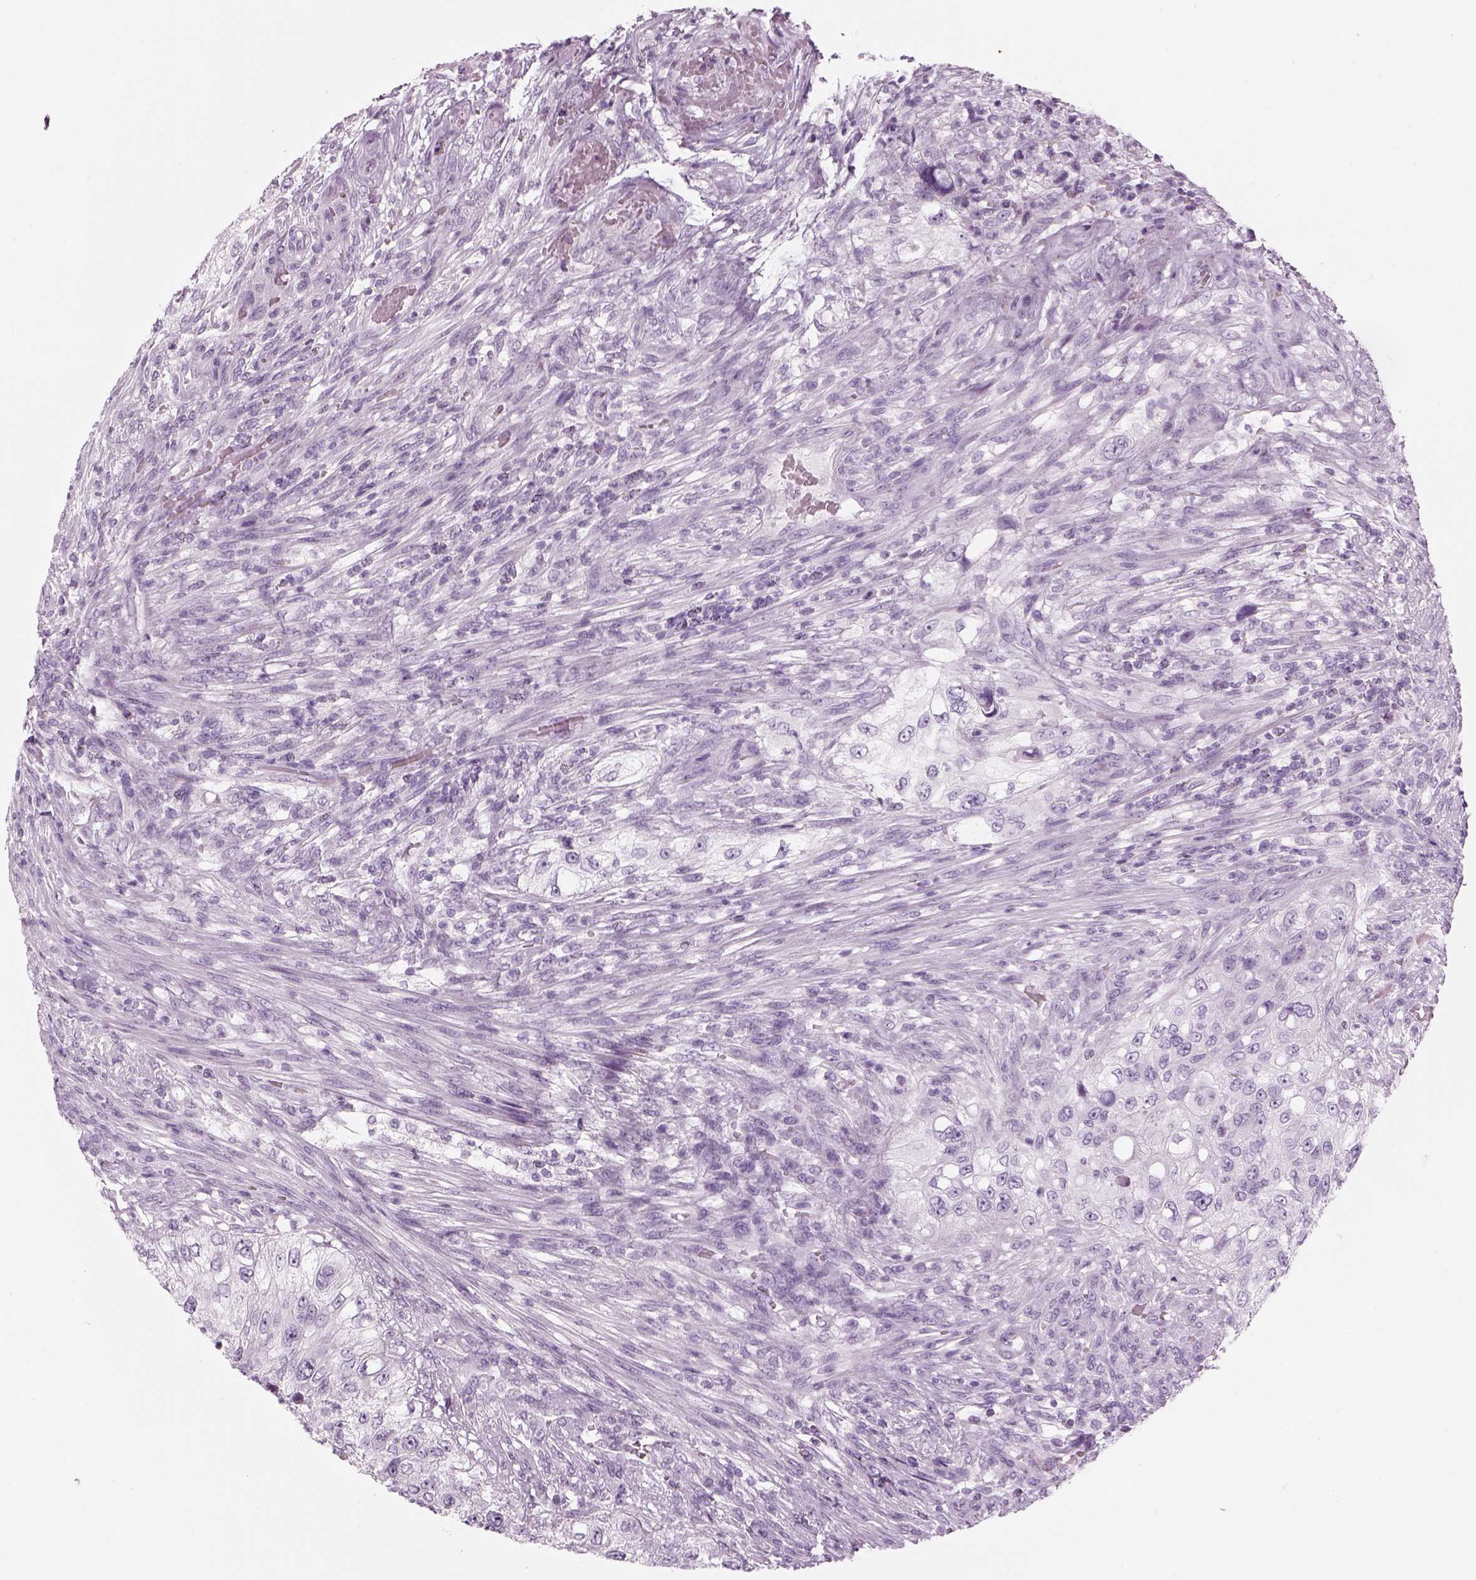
{"staining": {"intensity": "negative", "quantity": "none", "location": "none"}, "tissue": "urothelial cancer", "cell_type": "Tumor cells", "image_type": "cancer", "snomed": [{"axis": "morphology", "description": "Urothelial carcinoma, High grade"}, {"axis": "topography", "description": "Urinary bladder"}], "caption": "This photomicrograph is of urothelial cancer stained with immunohistochemistry (IHC) to label a protein in brown with the nuclei are counter-stained blue. There is no staining in tumor cells. Brightfield microscopy of immunohistochemistry (IHC) stained with DAB (brown) and hematoxylin (blue), captured at high magnification.", "gene": "SAG", "patient": {"sex": "female", "age": 60}}